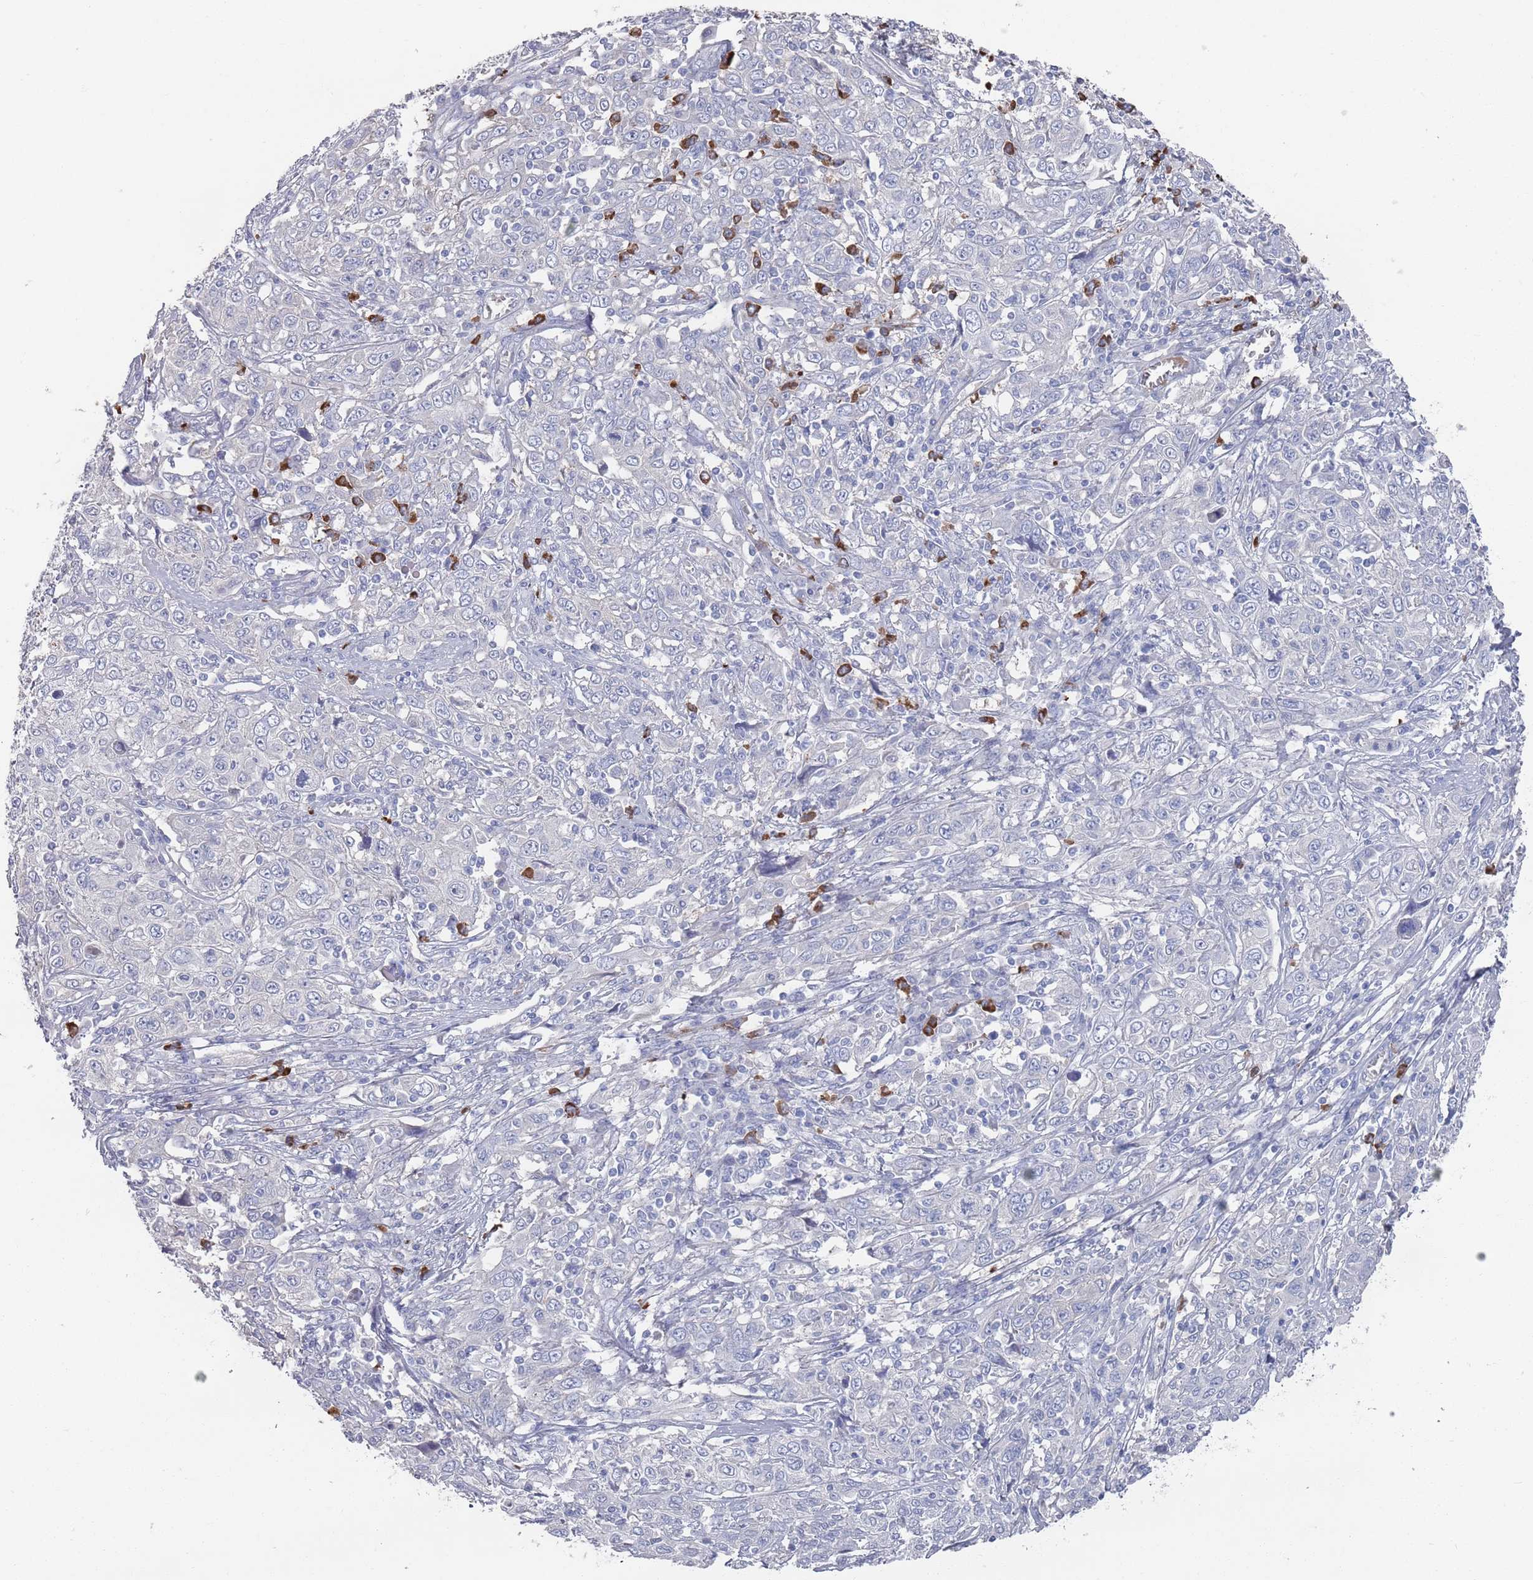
{"staining": {"intensity": "negative", "quantity": "none", "location": "none"}, "tissue": "cervical cancer", "cell_type": "Tumor cells", "image_type": "cancer", "snomed": [{"axis": "morphology", "description": "Squamous cell carcinoma, NOS"}, {"axis": "topography", "description": "Cervix"}], "caption": "This is an immunohistochemistry (IHC) micrograph of cervical cancer (squamous cell carcinoma). There is no expression in tumor cells.", "gene": "TMCO3", "patient": {"sex": "female", "age": 46}}